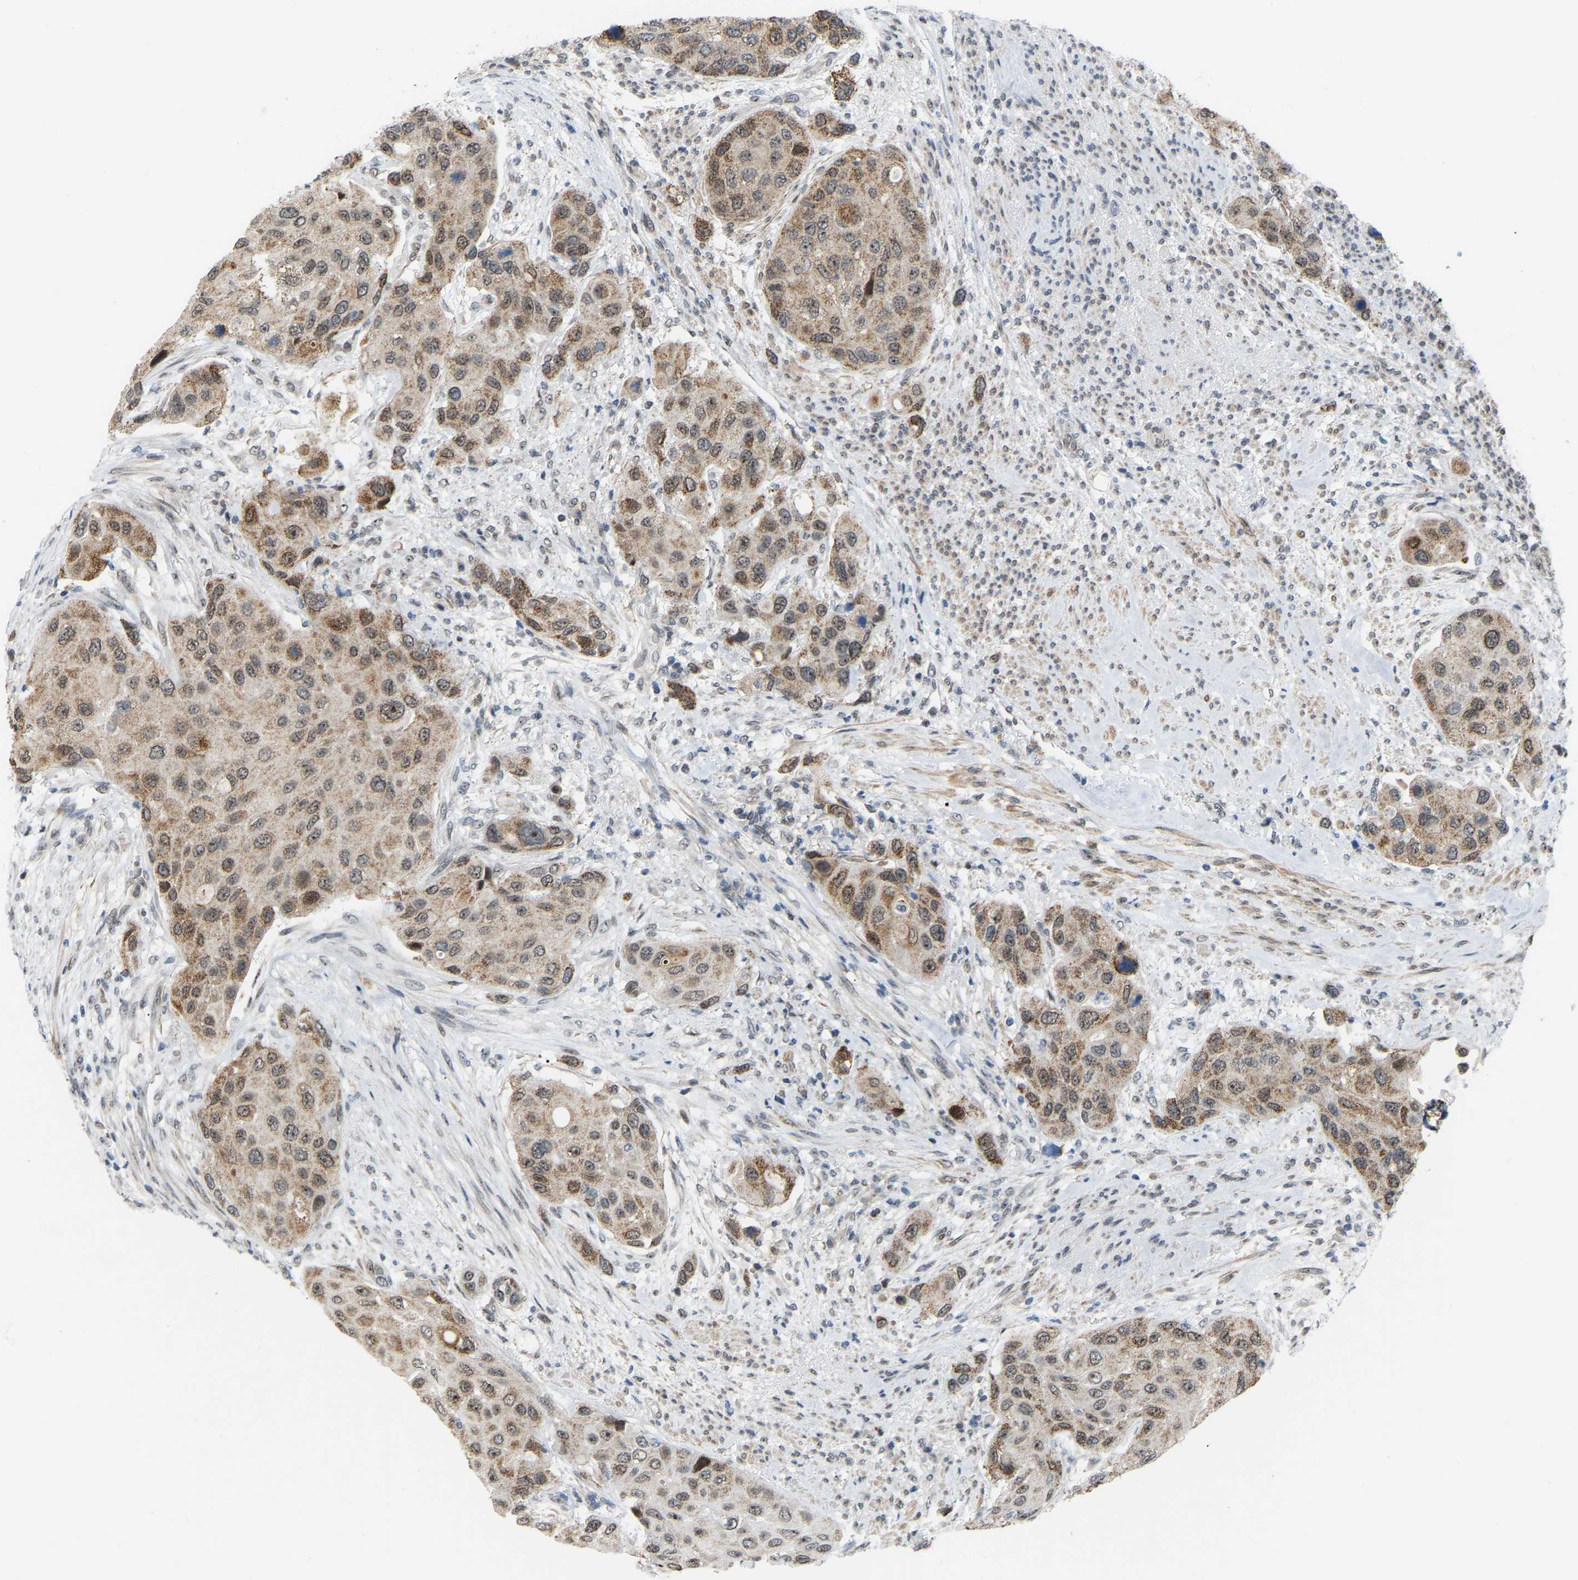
{"staining": {"intensity": "moderate", "quantity": ">75%", "location": "cytoplasmic/membranous"}, "tissue": "urothelial cancer", "cell_type": "Tumor cells", "image_type": "cancer", "snomed": [{"axis": "morphology", "description": "Urothelial carcinoma, High grade"}, {"axis": "topography", "description": "Urinary bladder"}], "caption": "Protein expression analysis of human urothelial cancer reveals moderate cytoplasmic/membranous expression in about >75% of tumor cells.", "gene": "CROT", "patient": {"sex": "female", "age": 56}}